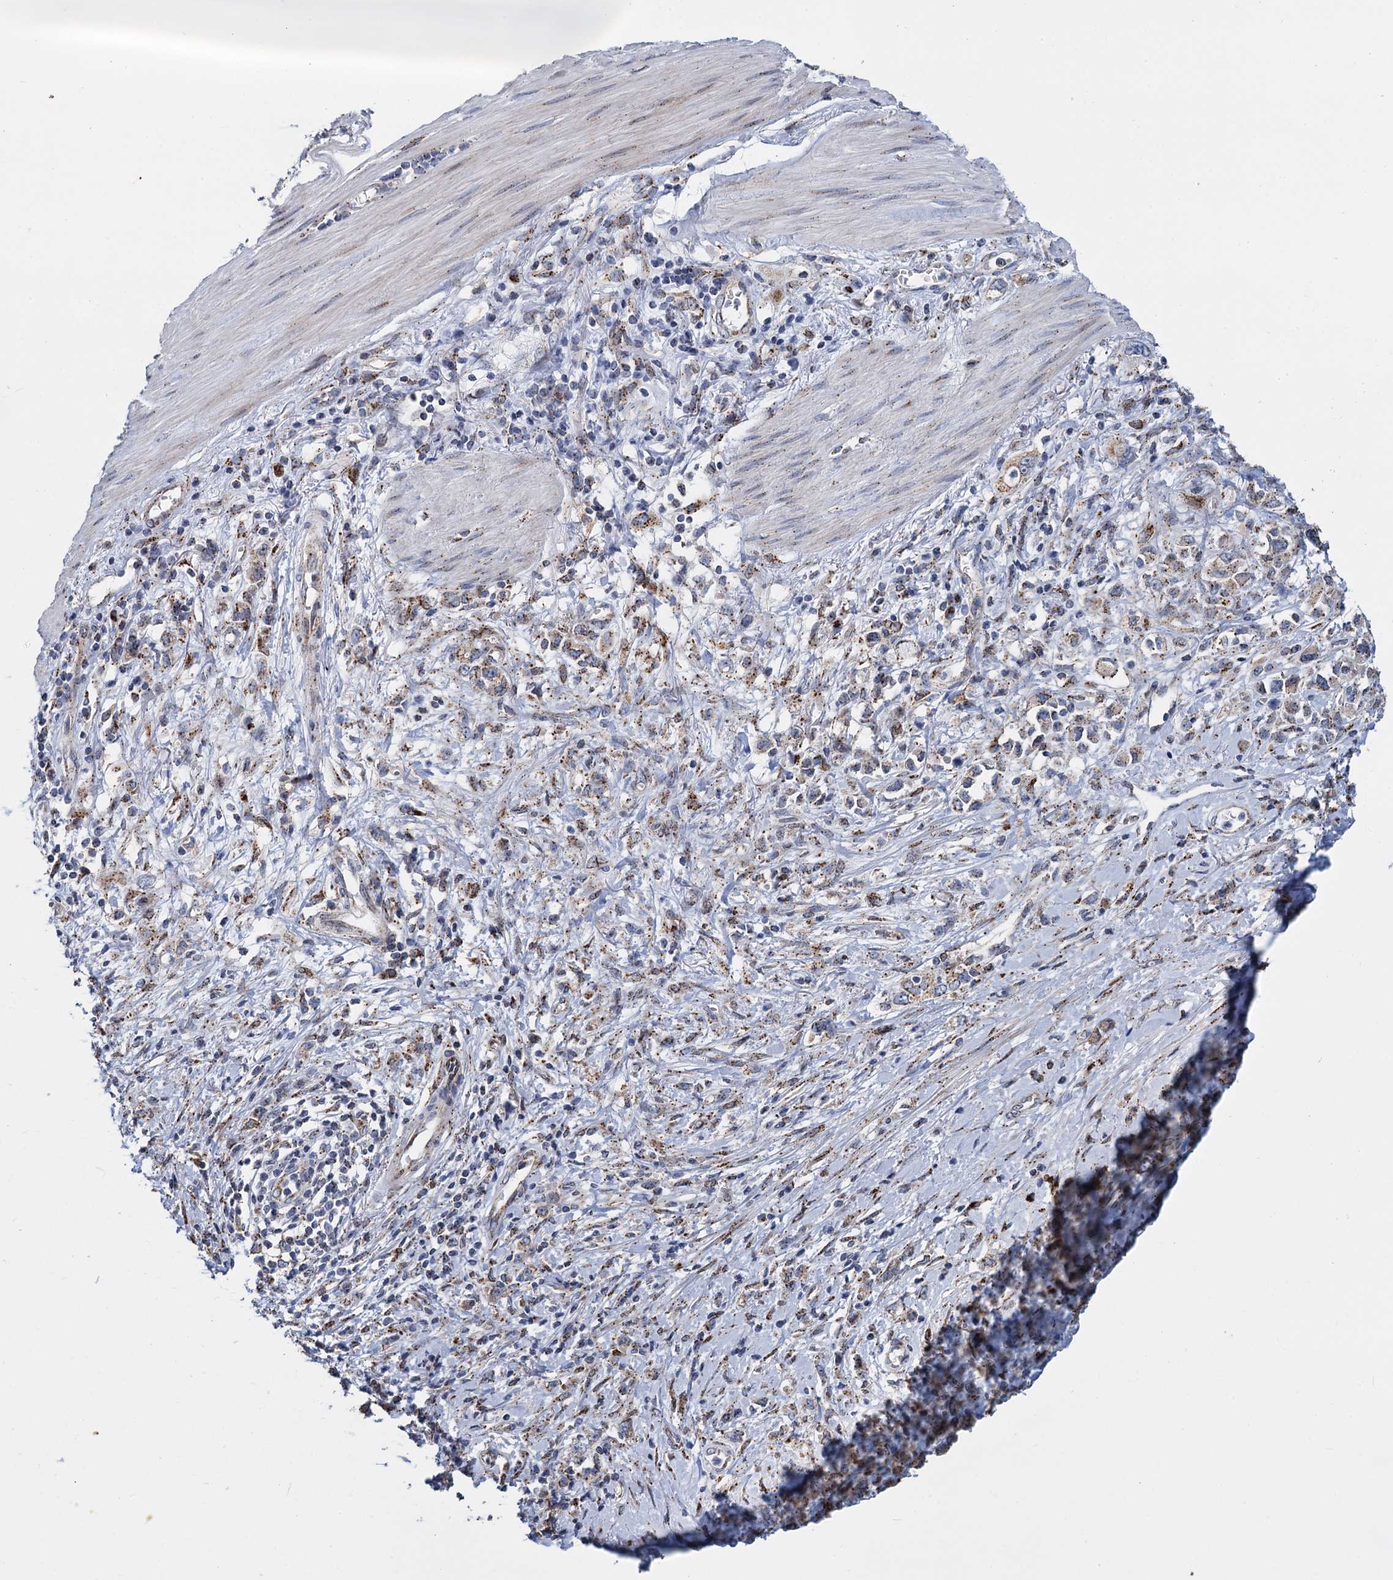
{"staining": {"intensity": "moderate", "quantity": "25%-75%", "location": "cytoplasmic/membranous"}, "tissue": "stomach cancer", "cell_type": "Tumor cells", "image_type": "cancer", "snomed": [{"axis": "morphology", "description": "Adenocarcinoma, NOS"}, {"axis": "topography", "description": "Stomach"}], "caption": "An image showing moderate cytoplasmic/membranous expression in about 25%-75% of tumor cells in adenocarcinoma (stomach), as visualized by brown immunohistochemical staining.", "gene": "SUPT20H", "patient": {"sex": "female", "age": 76}}